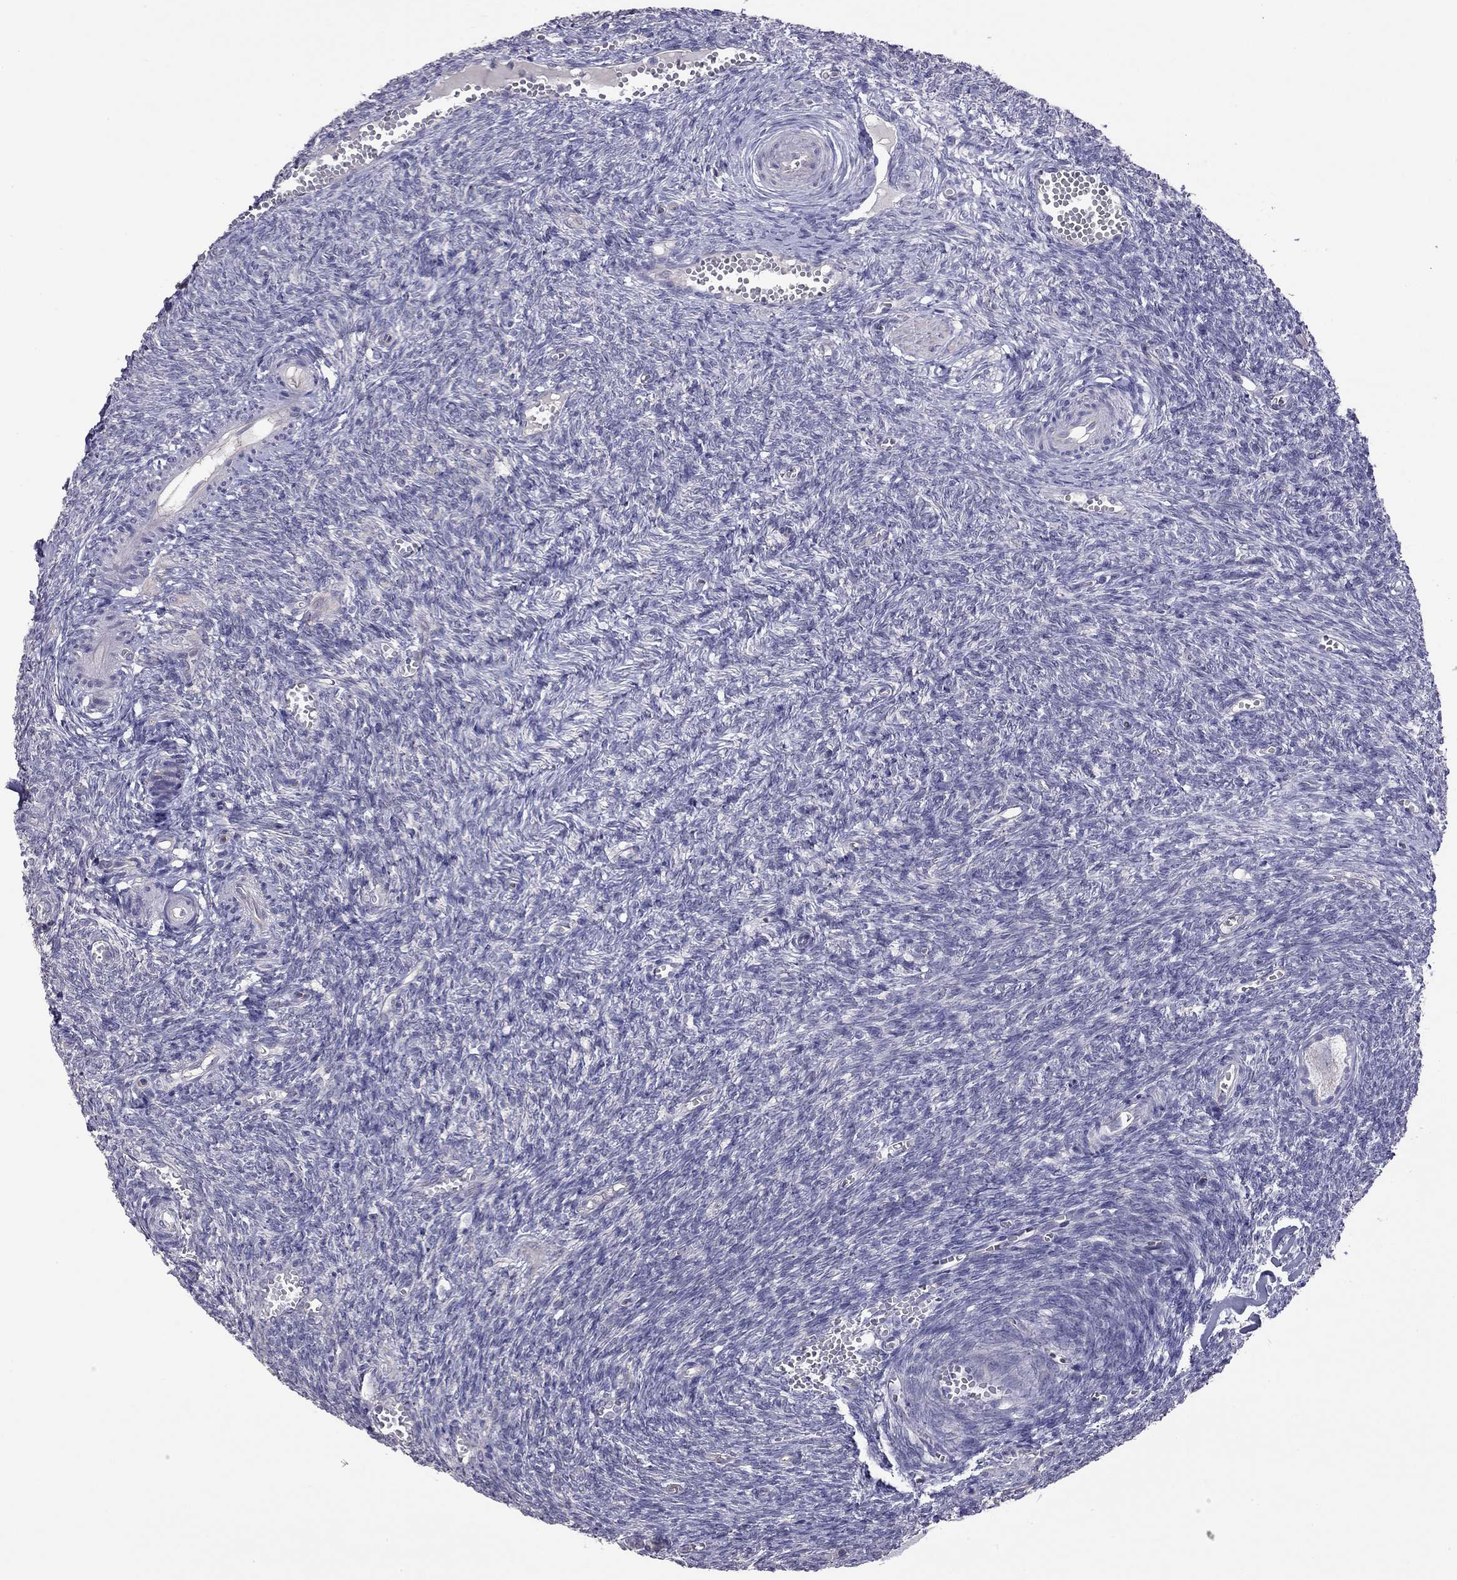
{"staining": {"intensity": "negative", "quantity": "none", "location": "none"}, "tissue": "ovary", "cell_type": "Follicle cells", "image_type": "normal", "snomed": [{"axis": "morphology", "description": "Normal tissue, NOS"}, {"axis": "topography", "description": "Ovary"}], "caption": "Immunohistochemistry (IHC) histopathology image of benign human ovary stained for a protein (brown), which shows no positivity in follicle cells.", "gene": "FEZ1", "patient": {"sex": "female", "age": 43}}